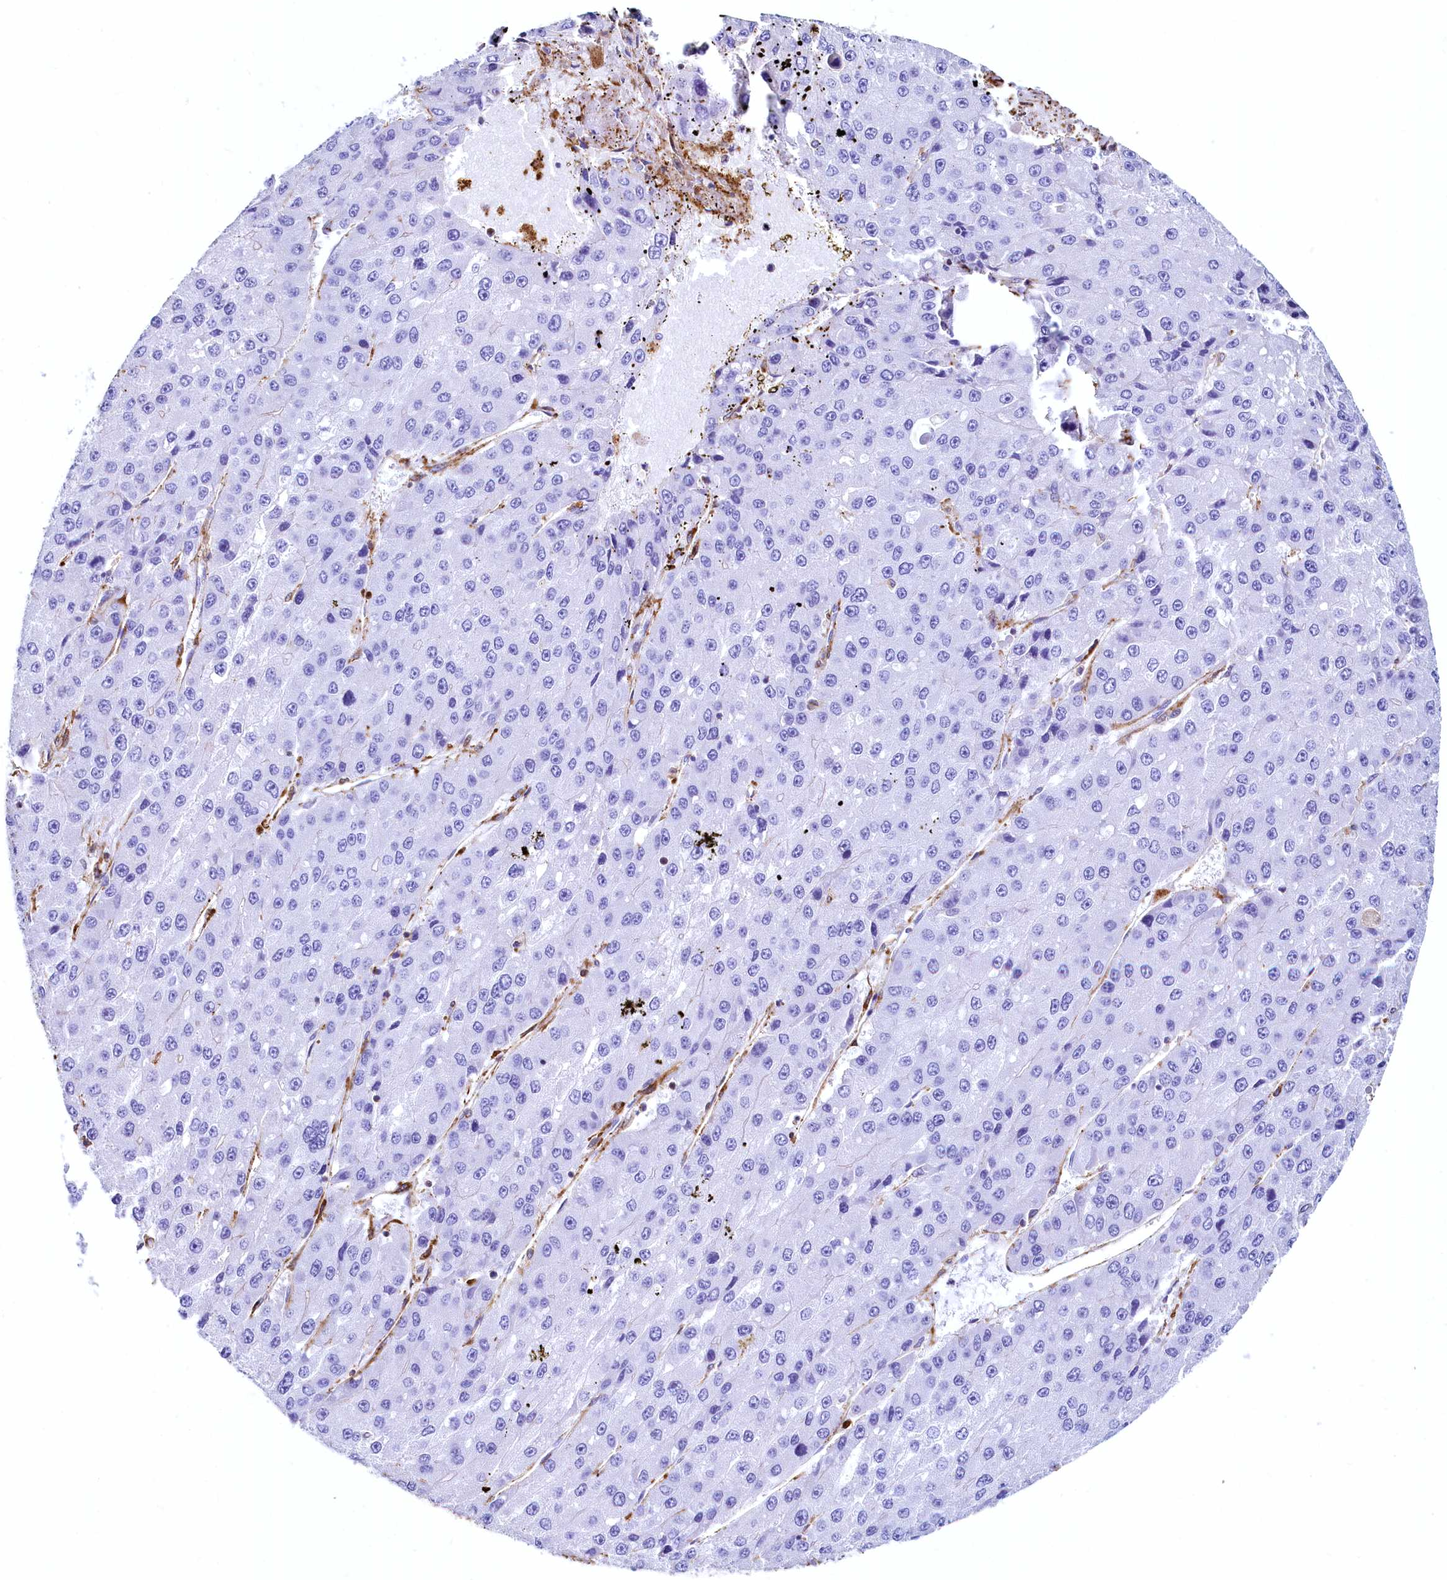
{"staining": {"intensity": "negative", "quantity": "none", "location": "none"}, "tissue": "liver cancer", "cell_type": "Tumor cells", "image_type": "cancer", "snomed": [{"axis": "morphology", "description": "Carcinoma, Hepatocellular, NOS"}, {"axis": "topography", "description": "Liver"}], "caption": "Immunohistochemistry micrograph of liver cancer stained for a protein (brown), which demonstrates no positivity in tumor cells.", "gene": "THBS1", "patient": {"sex": "female", "age": 73}}